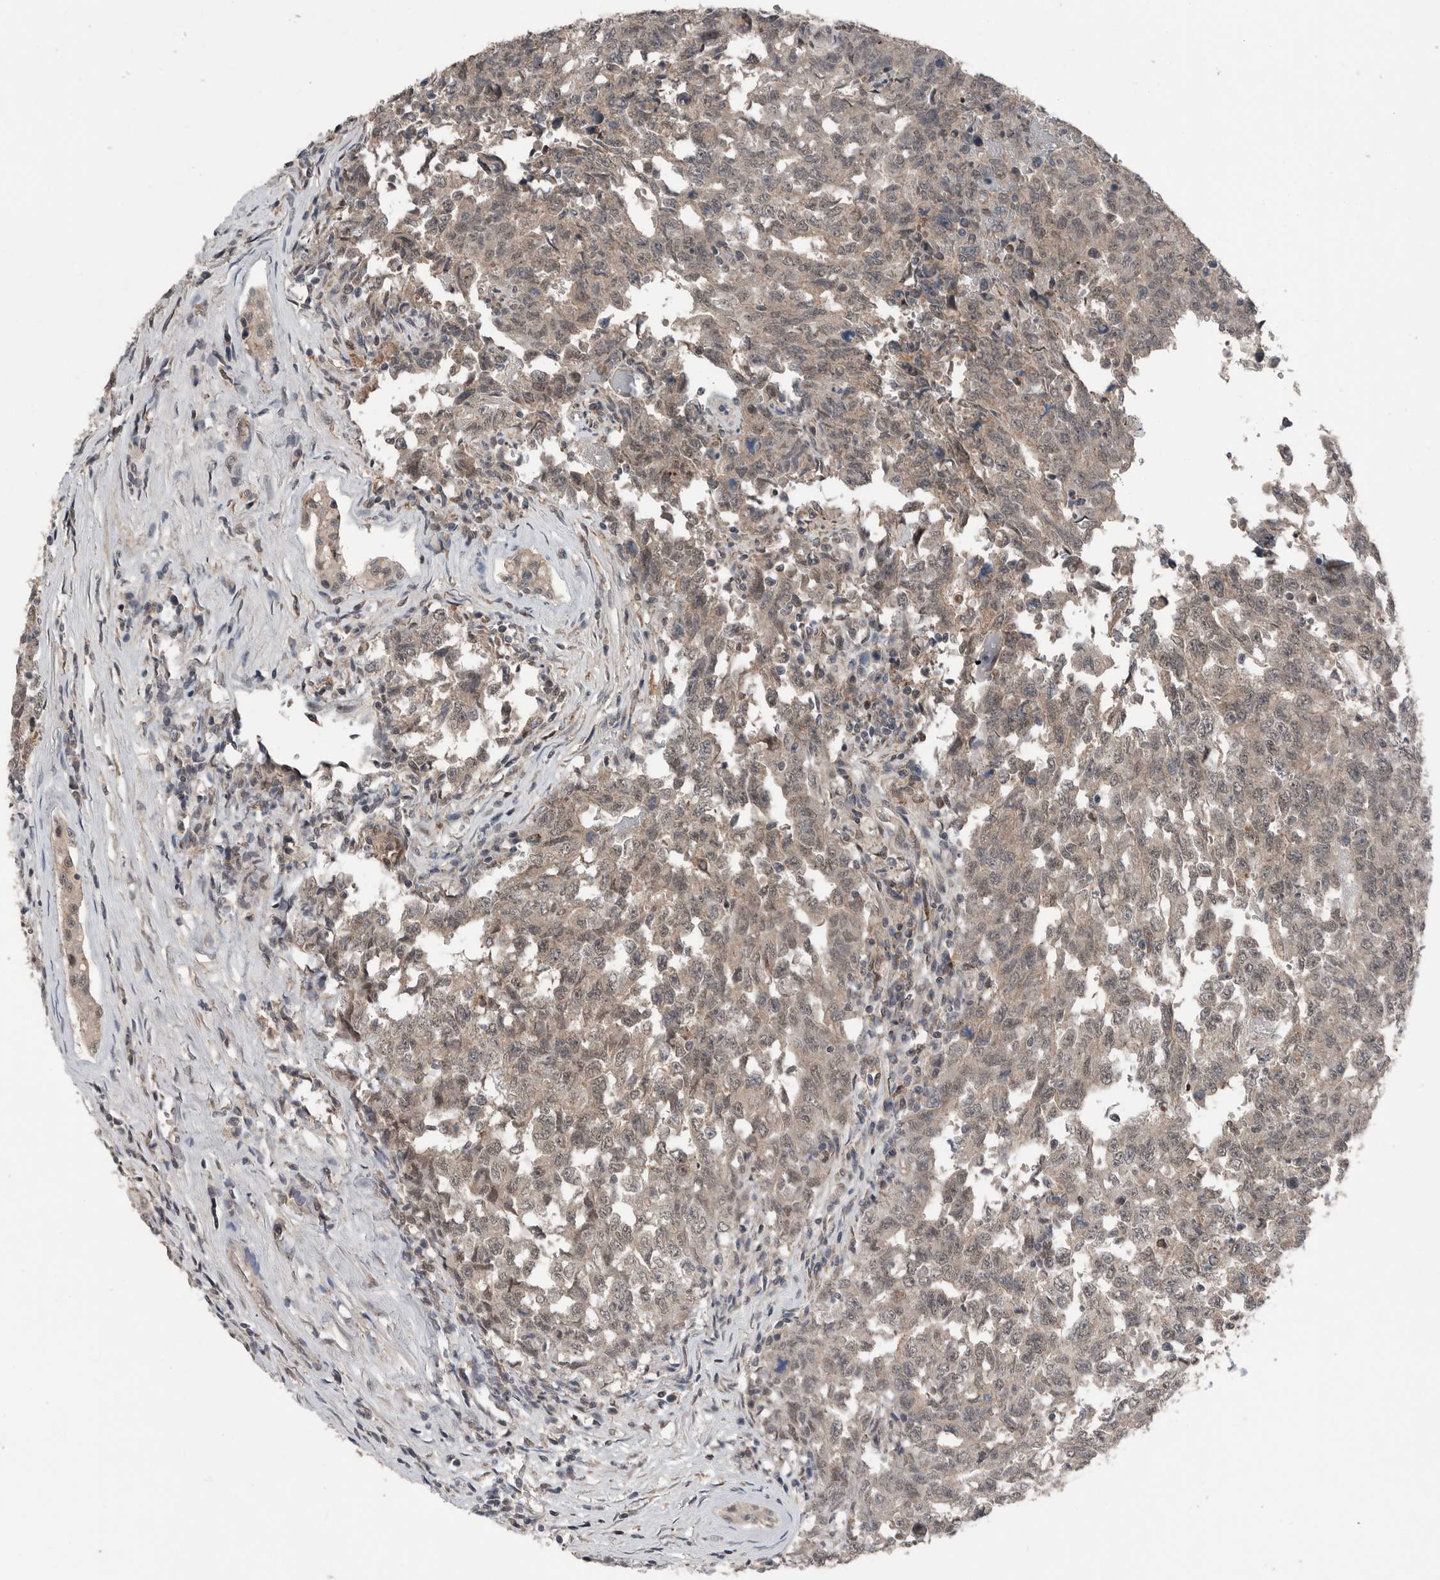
{"staining": {"intensity": "weak", "quantity": "<25%", "location": "cytoplasmic/membranous,nuclear"}, "tissue": "testis cancer", "cell_type": "Tumor cells", "image_type": "cancer", "snomed": [{"axis": "morphology", "description": "Carcinoma, Embryonal, NOS"}, {"axis": "topography", "description": "Testis"}], "caption": "The IHC photomicrograph has no significant staining in tumor cells of testis cancer tissue.", "gene": "SCP2", "patient": {"sex": "male", "age": 26}}